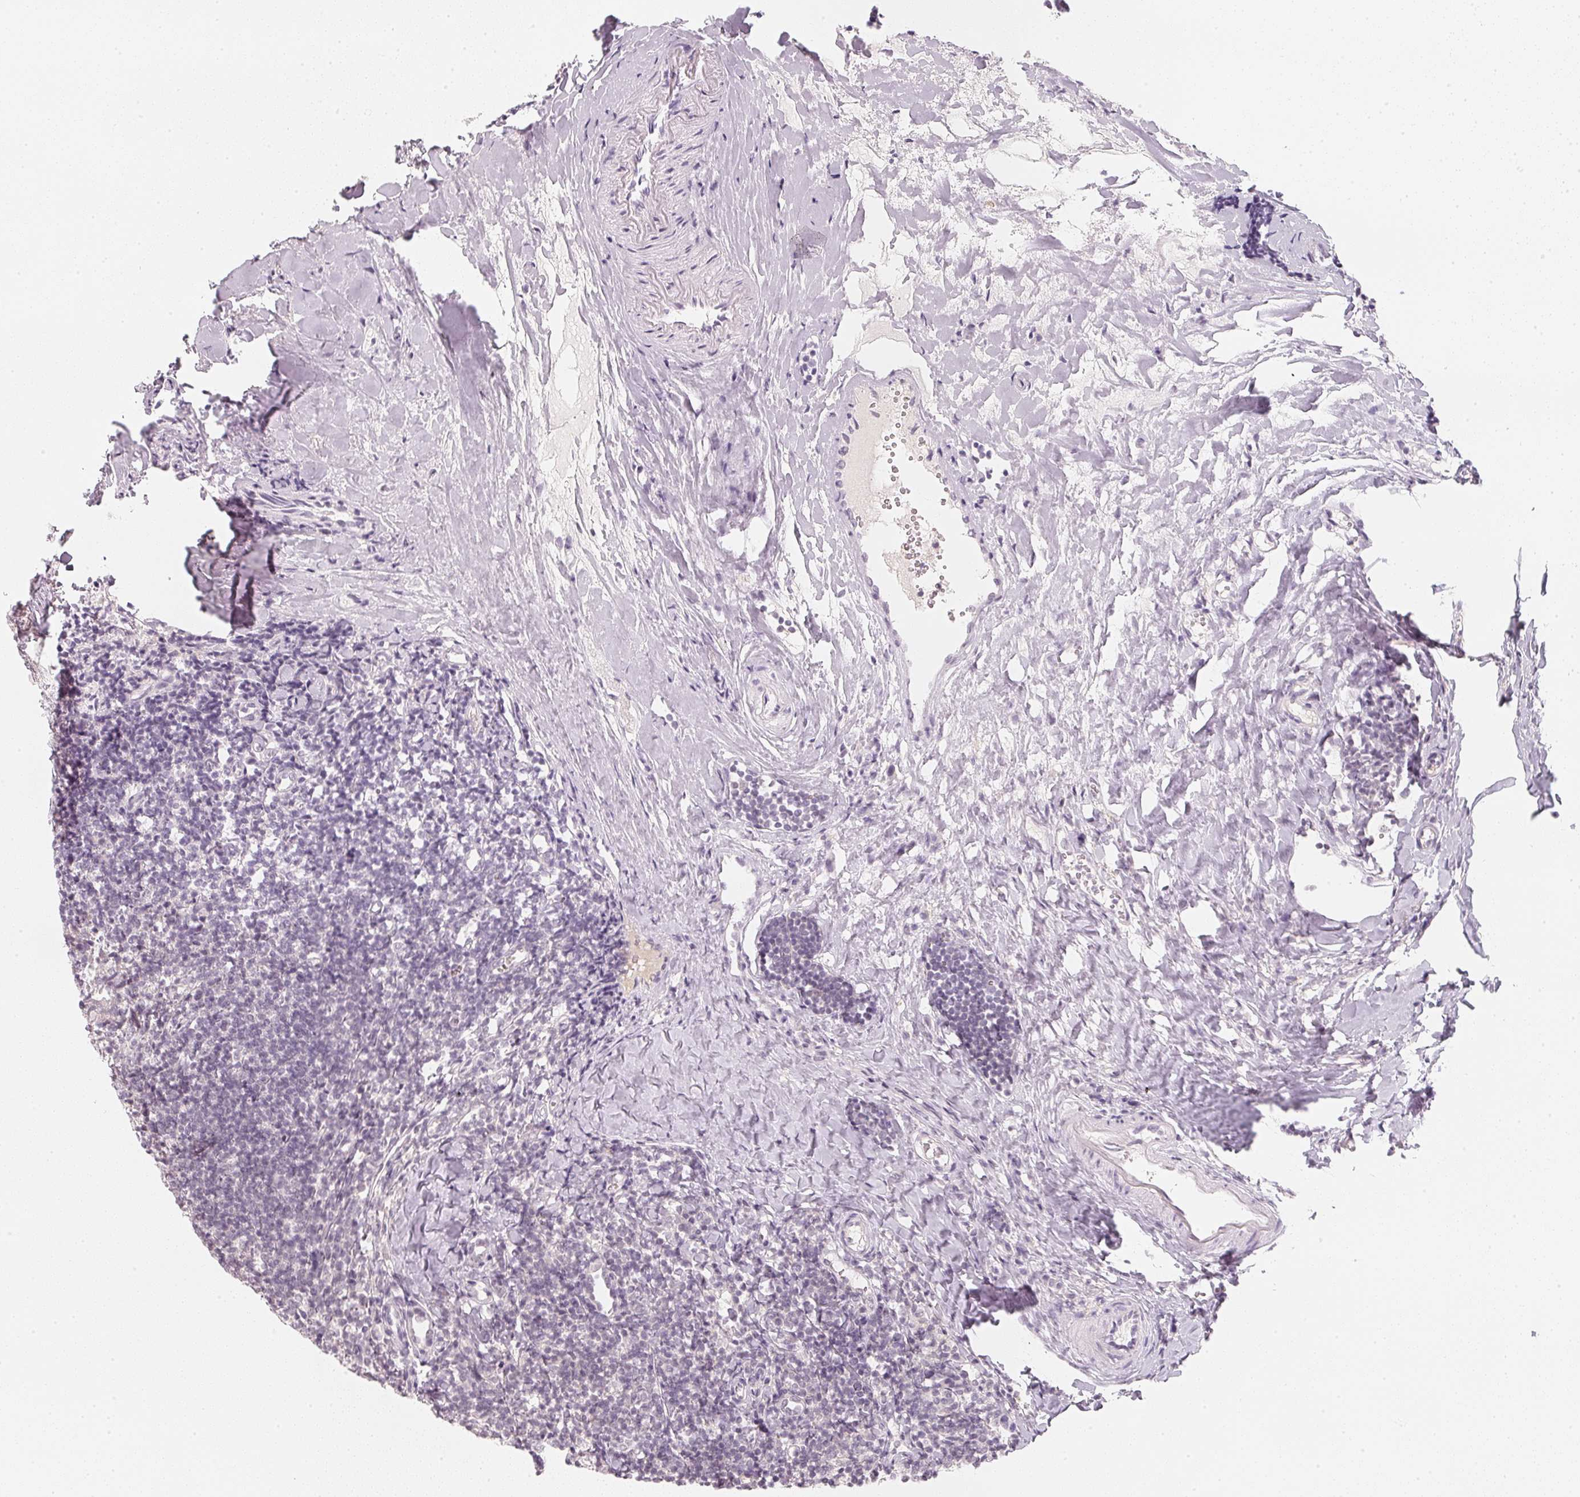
{"staining": {"intensity": "negative", "quantity": "none", "location": "none"}, "tissue": "tonsil", "cell_type": "Germinal center cells", "image_type": "normal", "snomed": [{"axis": "morphology", "description": "Normal tissue, NOS"}, {"axis": "topography", "description": "Tonsil"}], "caption": "Image shows no significant protein positivity in germinal center cells of normal tonsil. (Brightfield microscopy of DAB (3,3'-diaminobenzidine) IHC at high magnification).", "gene": "CFAP276", "patient": {"sex": "female", "age": 10}}